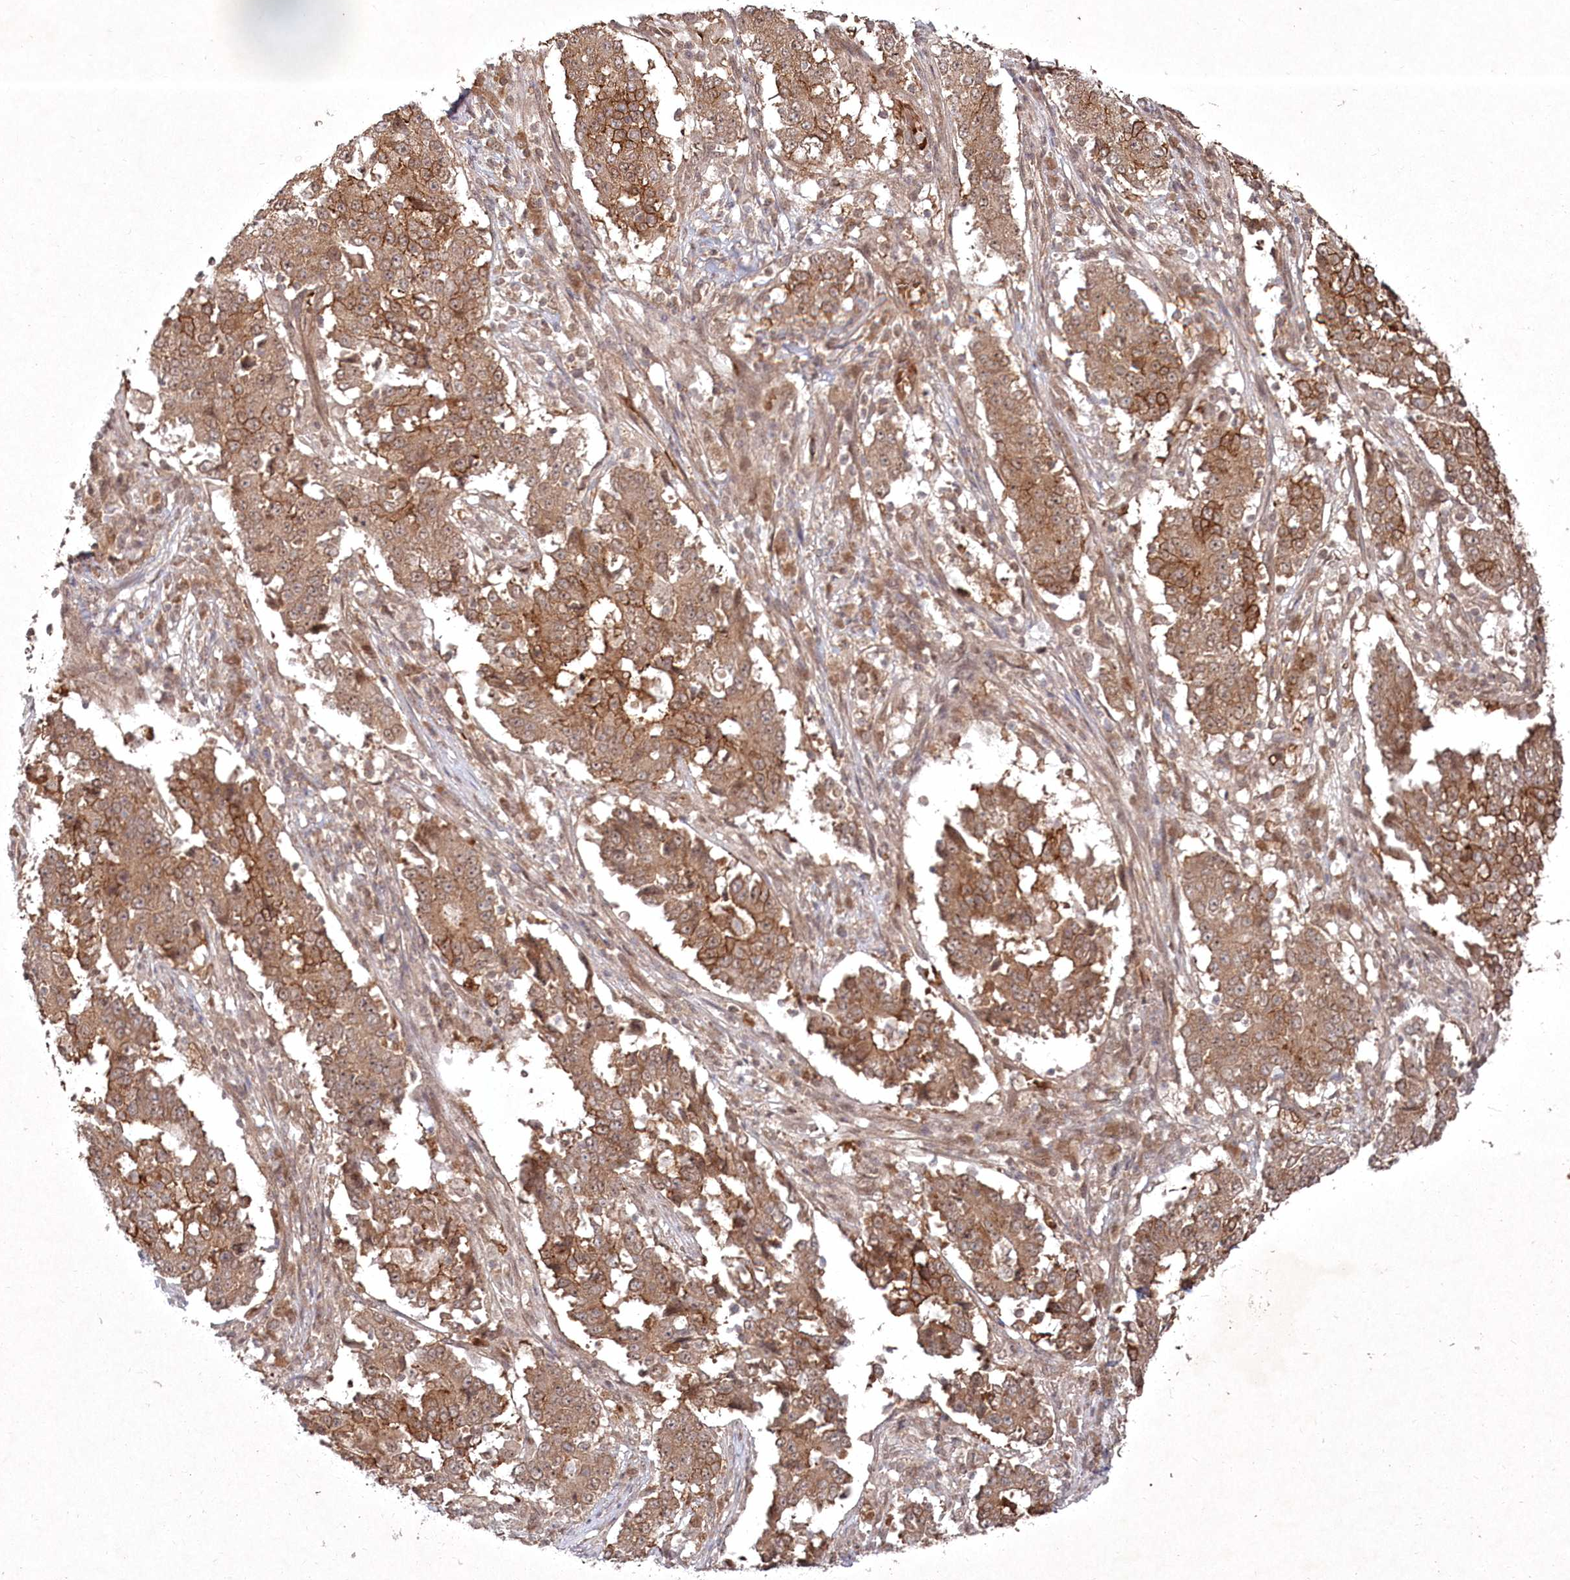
{"staining": {"intensity": "moderate", "quantity": ">75%", "location": "cytoplasmic/membranous"}, "tissue": "stomach cancer", "cell_type": "Tumor cells", "image_type": "cancer", "snomed": [{"axis": "morphology", "description": "Adenocarcinoma, NOS"}, {"axis": "topography", "description": "Stomach"}], "caption": "Protein staining of stomach adenocarcinoma tissue demonstrates moderate cytoplasmic/membranous positivity in about >75% of tumor cells.", "gene": "FBXL17", "patient": {"sex": "male", "age": 59}}